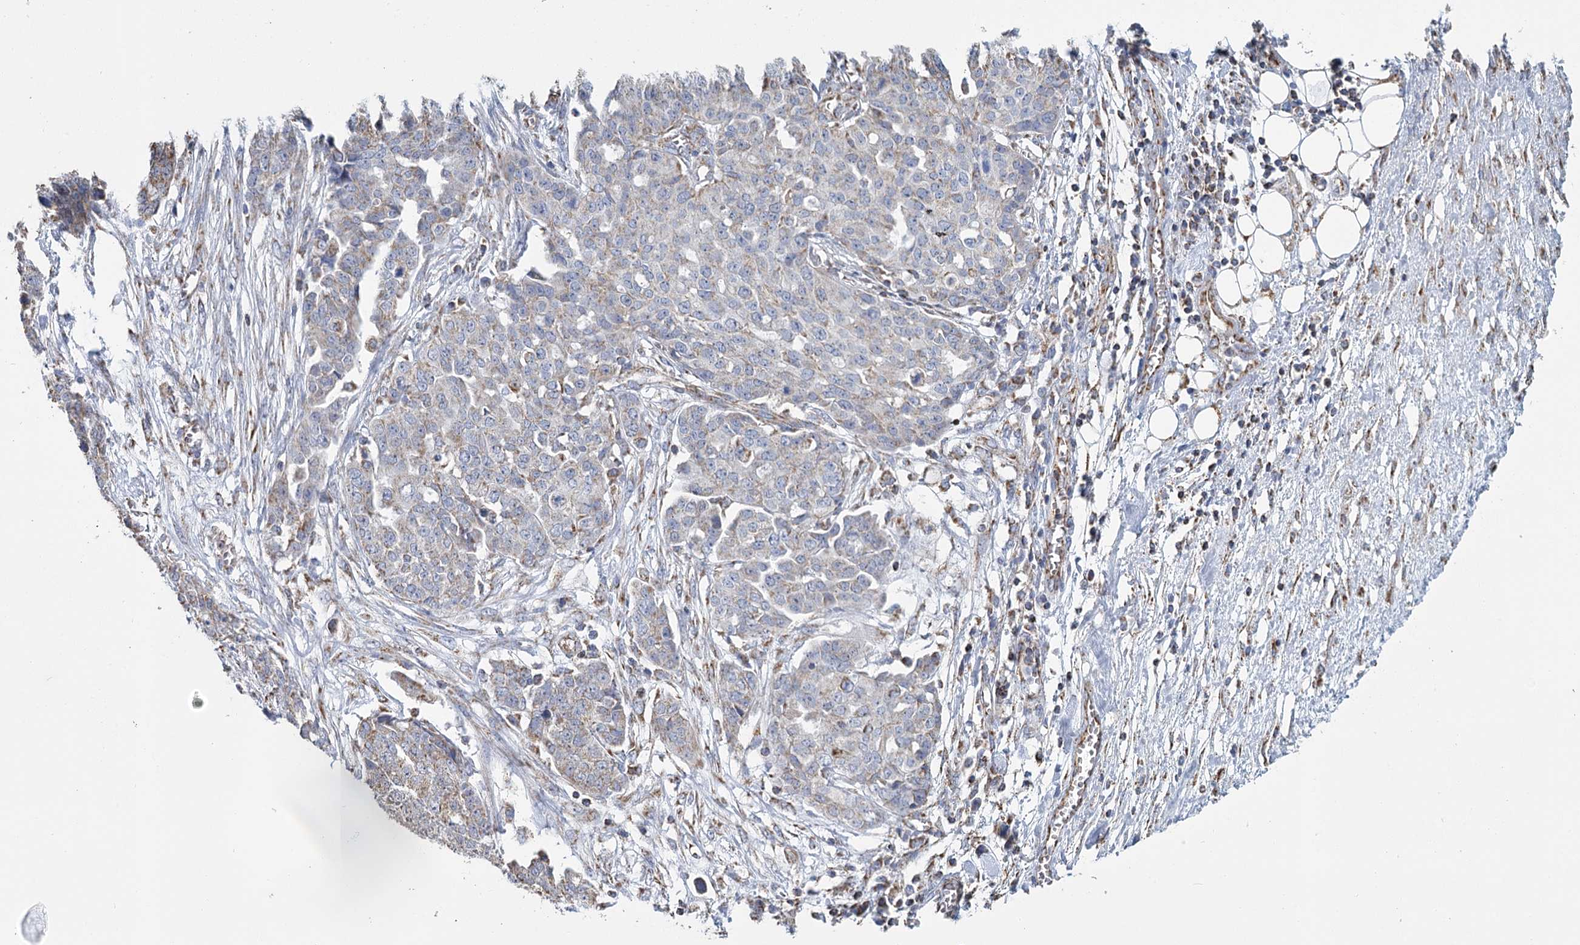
{"staining": {"intensity": "weak", "quantity": "25%-75%", "location": "cytoplasmic/membranous"}, "tissue": "ovarian cancer", "cell_type": "Tumor cells", "image_type": "cancer", "snomed": [{"axis": "morphology", "description": "Cystadenocarcinoma, serous, NOS"}, {"axis": "topography", "description": "Soft tissue"}, {"axis": "topography", "description": "Ovary"}], "caption": "A low amount of weak cytoplasmic/membranous staining is seen in approximately 25%-75% of tumor cells in ovarian cancer tissue.", "gene": "MRPL44", "patient": {"sex": "female", "age": 57}}